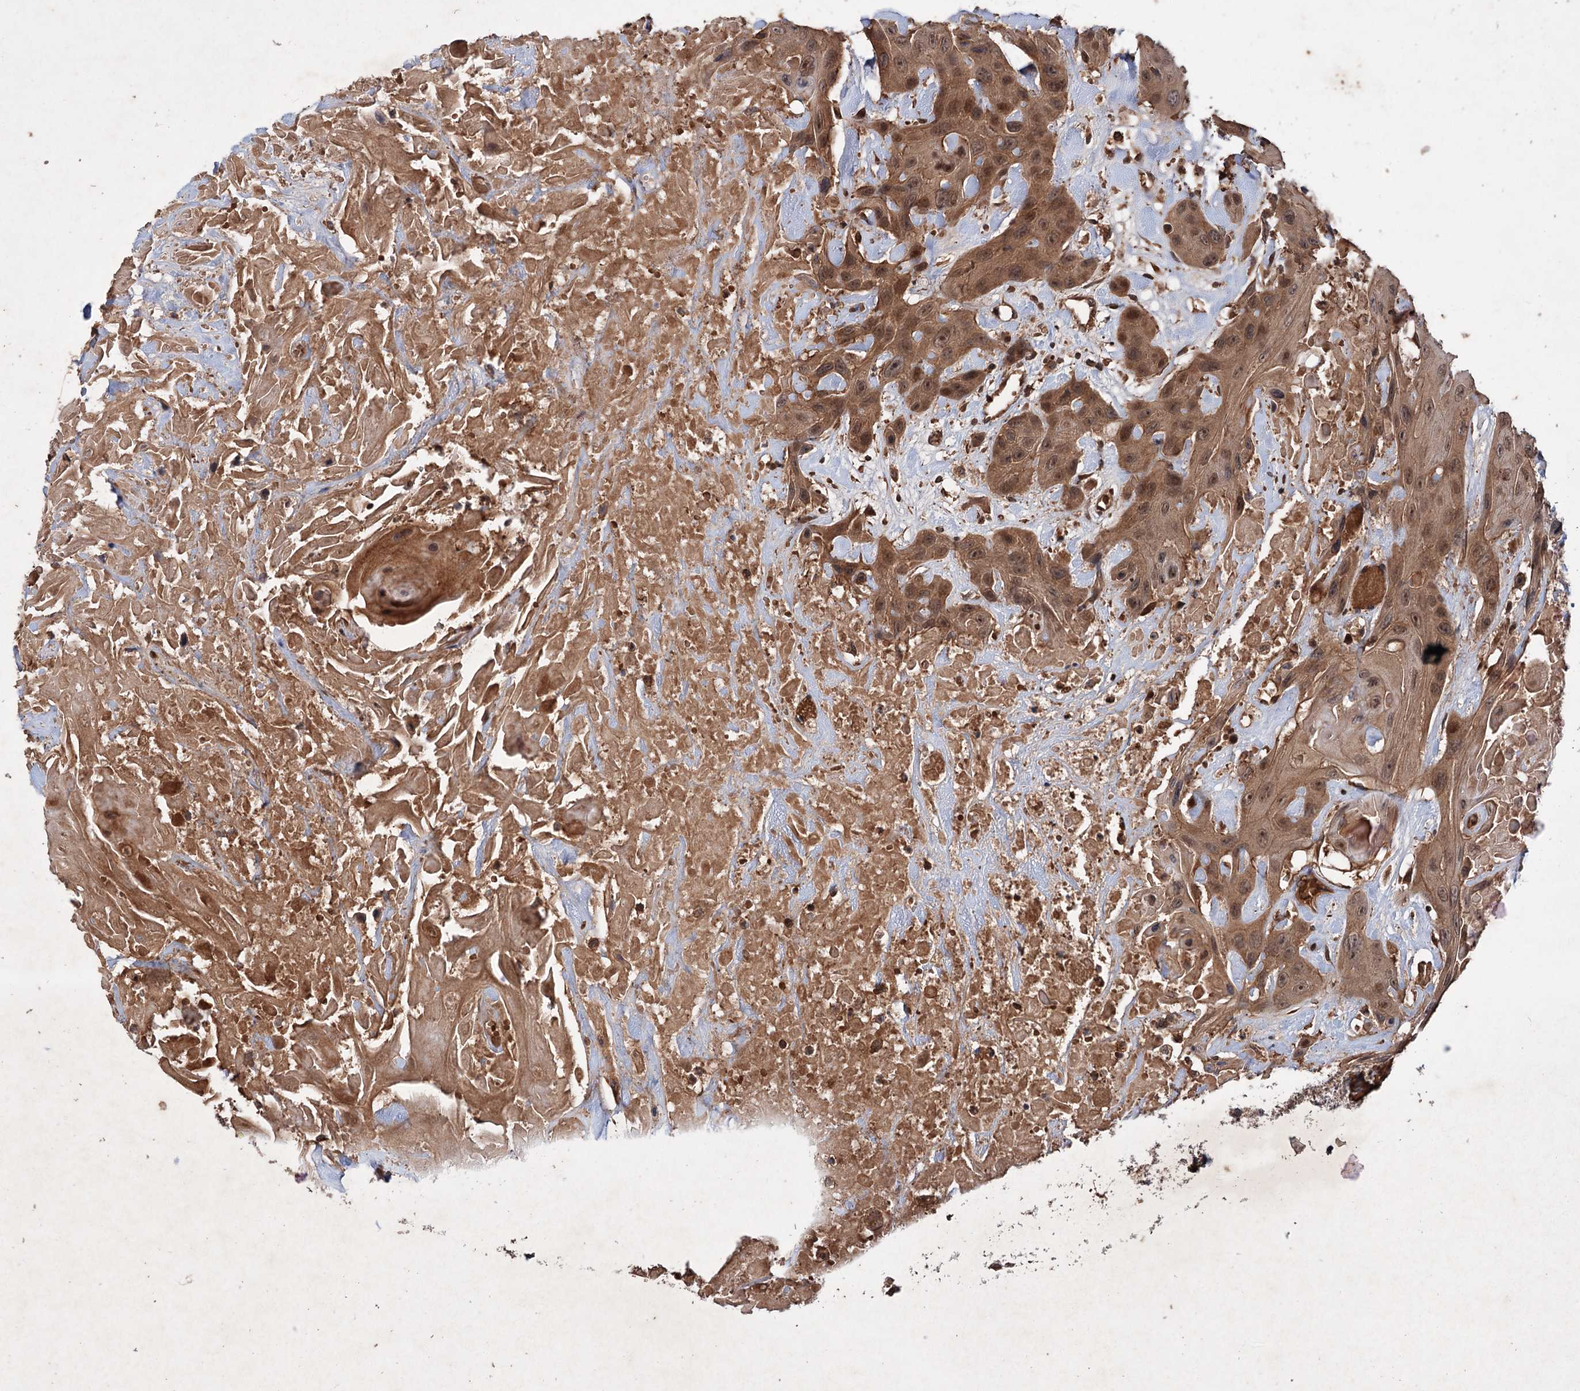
{"staining": {"intensity": "strong", "quantity": ">75%", "location": "cytoplasmic/membranous,nuclear"}, "tissue": "head and neck cancer", "cell_type": "Tumor cells", "image_type": "cancer", "snomed": [{"axis": "morphology", "description": "Squamous cell carcinoma, NOS"}, {"axis": "topography", "description": "Head-Neck"}], "caption": "The photomicrograph exhibits immunohistochemical staining of squamous cell carcinoma (head and neck). There is strong cytoplasmic/membranous and nuclear positivity is seen in approximately >75% of tumor cells.", "gene": "ADK", "patient": {"sex": "male", "age": 81}}